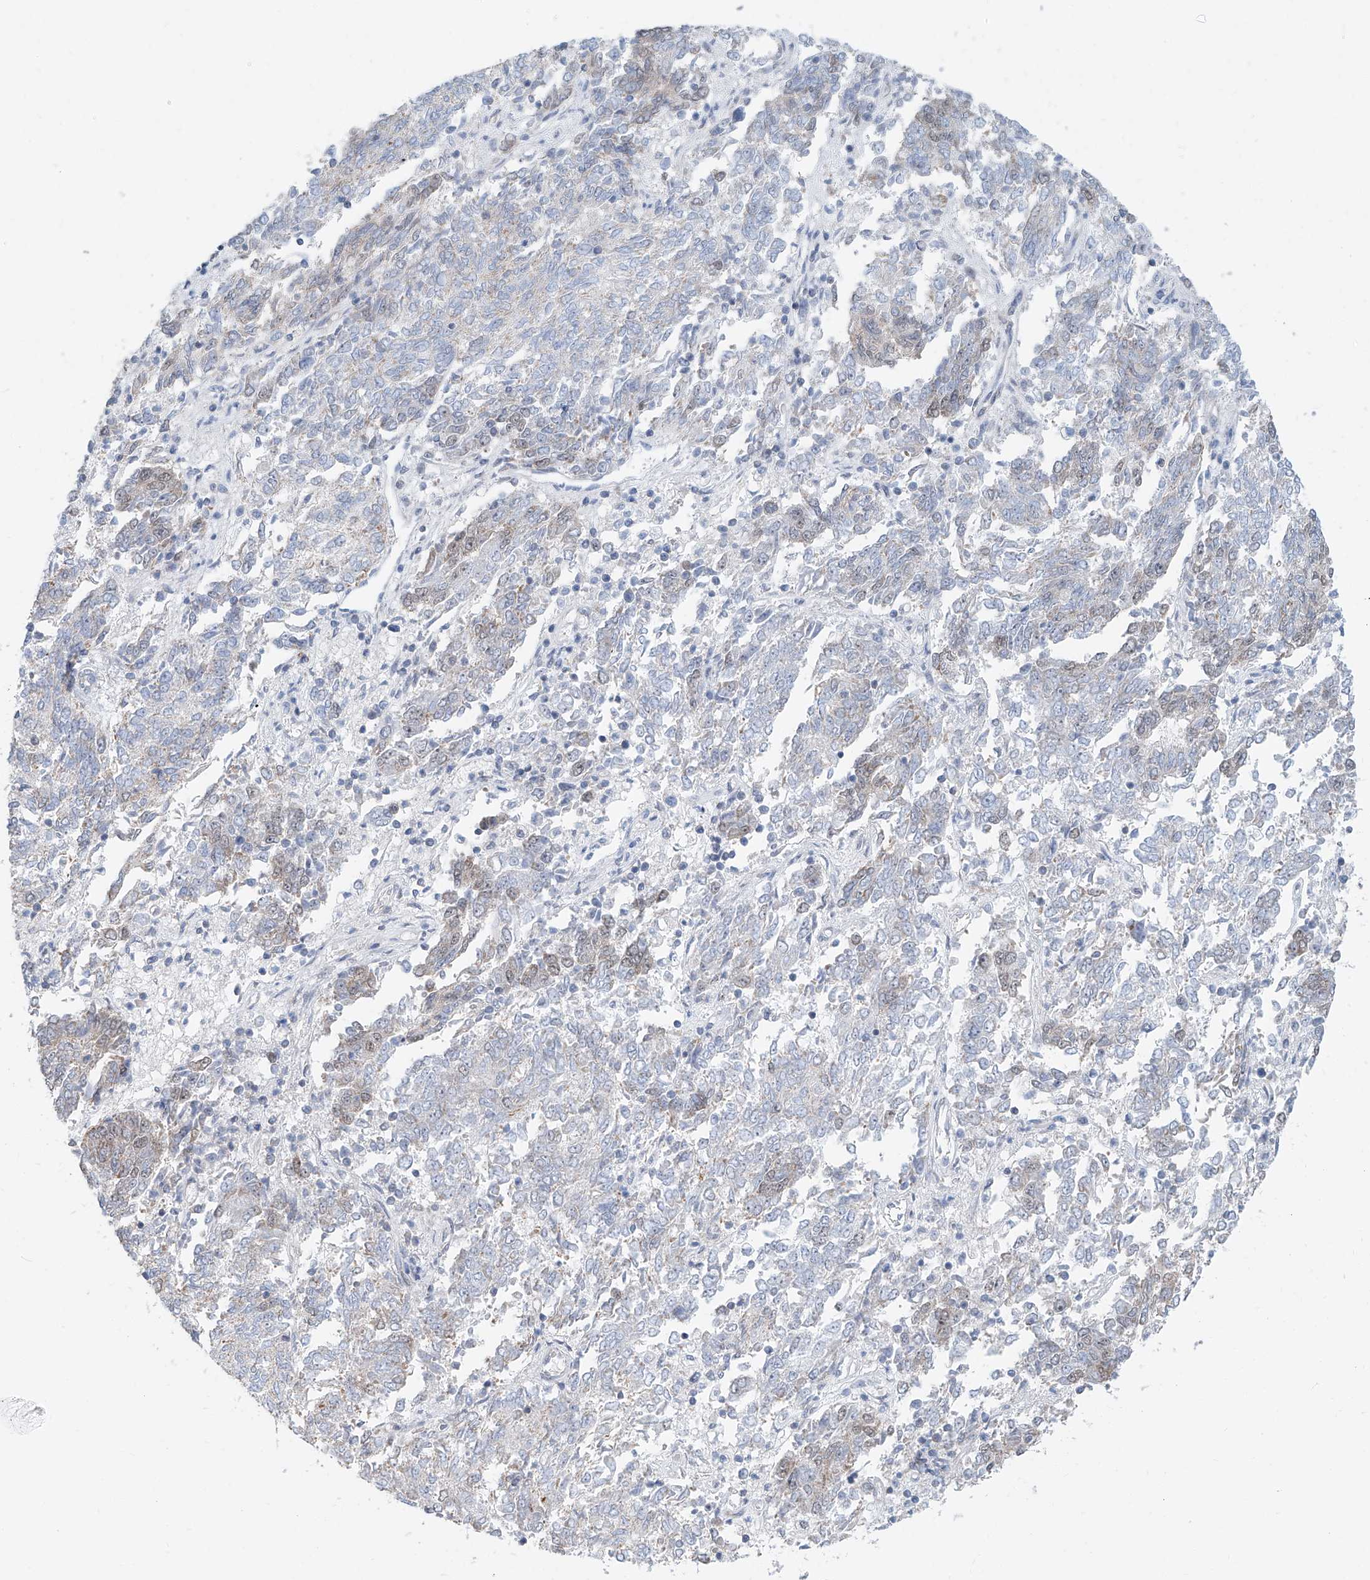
{"staining": {"intensity": "weak", "quantity": "<25%", "location": "nuclear"}, "tissue": "endometrial cancer", "cell_type": "Tumor cells", "image_type": "cancer", "snomed": [{"axis": "morphology", "description": "Adenocarcinoma, NOS"}, {"axis": "topography", "description": "Endometrium"}], "caption": "Tumor cells show no significant positivity in endometrial cancer (adenocarcinoma).", "gene": "SDE2", "patient": {"sex": "female", "age": 80}}